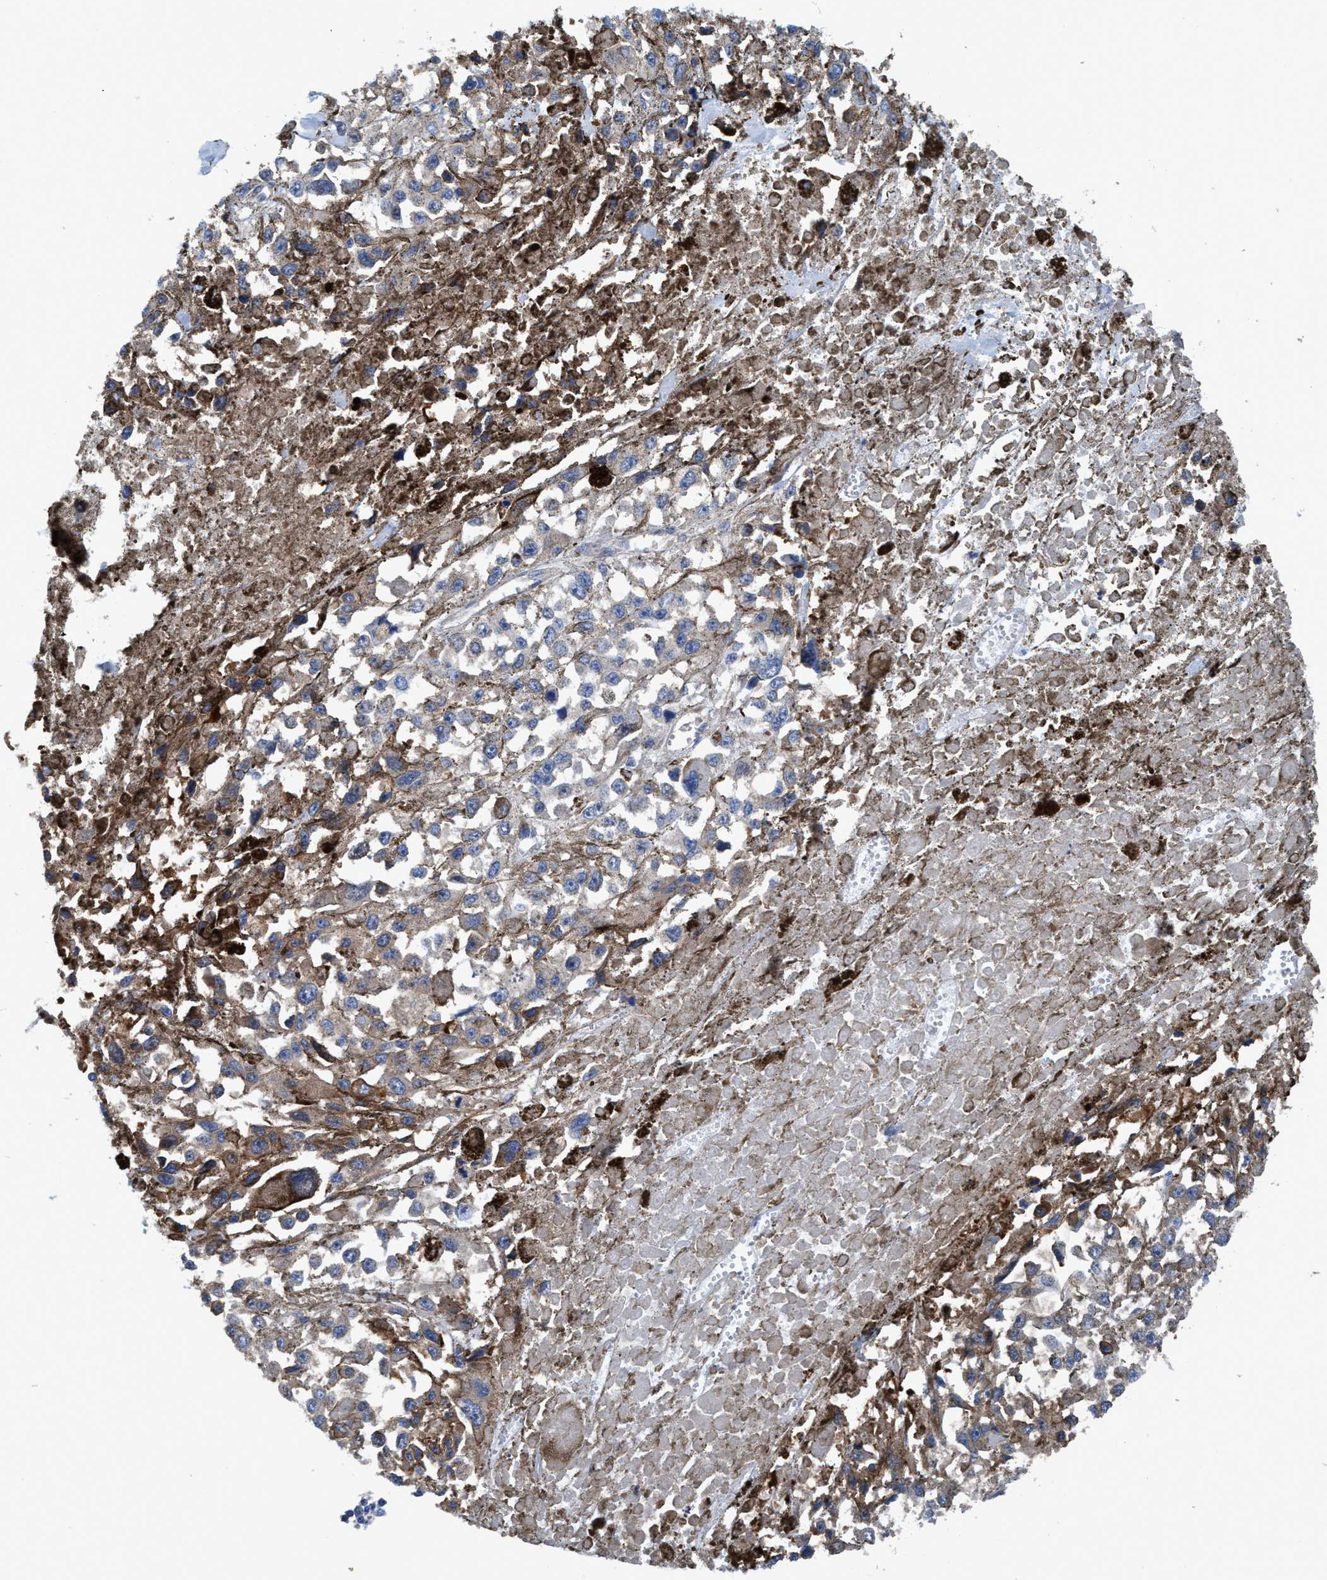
{"staining": {"intensity": "moderate", "quantity": "25%-75%", "location": "cytoplasmic/membranous"}, "tissue": "melanoma", "cell_type": "Tumor cells", "image_type": "cancer", "snomed": [{"axis": "morphology", "description": "Malignant melanoma, Metastatic site"}, {"axis": "topography", "description": "Lymph node"}], "caption": "Immunohistochemical staining of human malignant melanoma (metastatic site) displays moderate cytoplasmic/membranous protein positivity in approximately 25%-75% of tumor cells. (Stains: DAB (3,3'-diaminobenzidine) in brown, nuclei in blue, Microscopy: brightfield microscopy at high magnification).", "gene": "NMT1", "patient": {"sex": "male", "age": 59}}